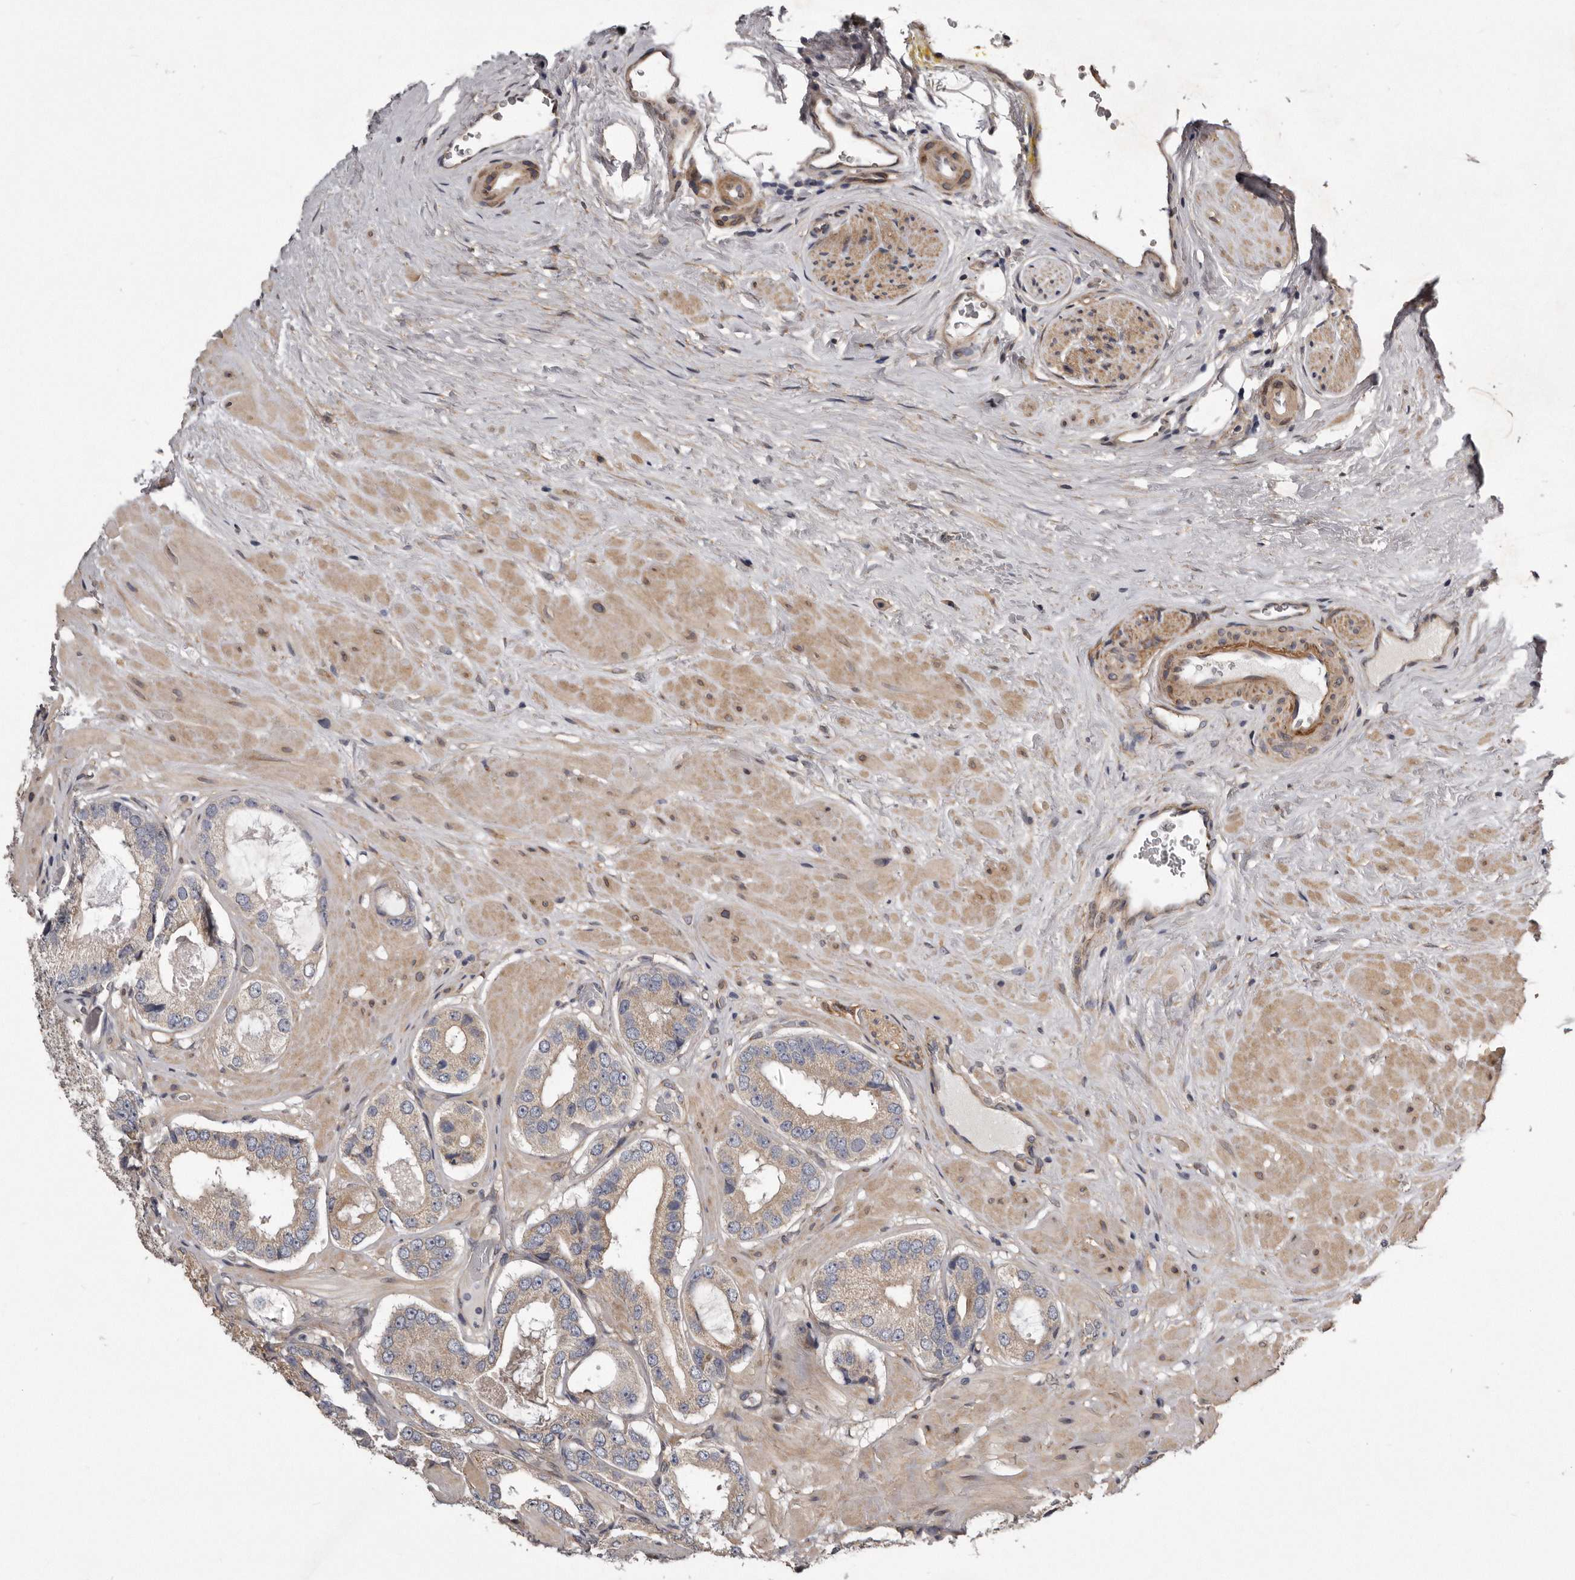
{"staining": {"intensity": "weak", "quantity": "25%-75%", "location": "cytoplasmic/membranous"}, "tissue": "prostate cancer", "cell_type": "Tumor cells", "image_type": "cancer", "snomed": [{"axis": "morphology", "description": "Adenocarcinoma, High grade"}, {"axis": "topography", "description": "Prostate"}], "caption": "Human prostate cancer stained for a protein (brown) reveals weak cytoplasmic/membranous positive positivity in approximately 25%-75% of tumor cells.", "gene": "ARMCX1", "patient": {"sex": "male", "age": 59}}